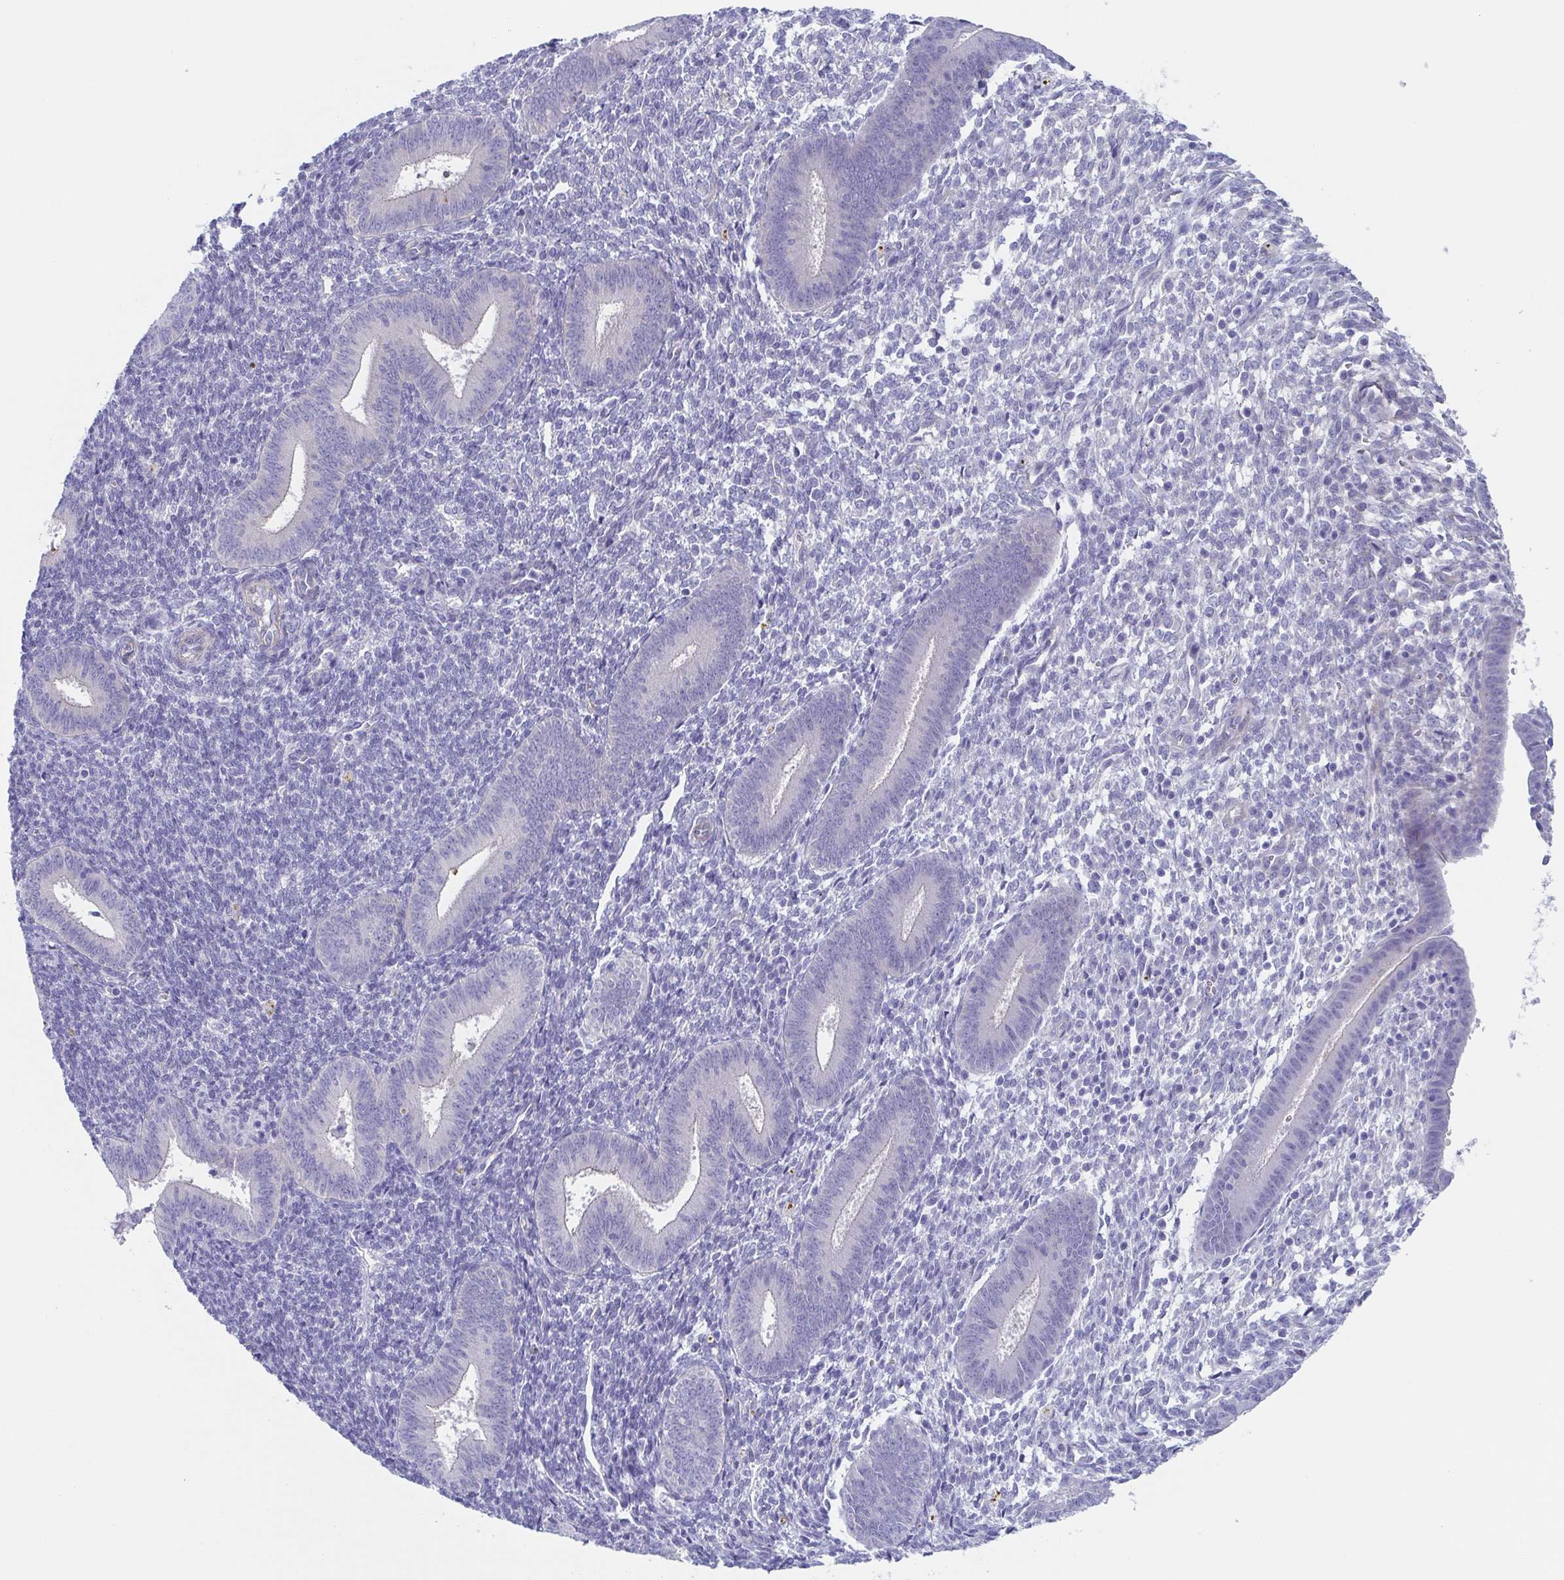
{"staining": {"intensity": "negative", "quantity": "none", "location": "none"}, "tissue": "endometrium", "cell_type": "Cells in endometrial stroma", "image_type": "normal", "snomed": [{"axis": "morphology", "description": "Normal tissue, NOS"}, {"axis": "topography", "description": "Endometrium"}], "caption": "IHC of benign endometrium shows no positivity in cells in endometrial stroma.", "gene": "DYNC1I1", "patient": {"sex": "female", "age": 25}}